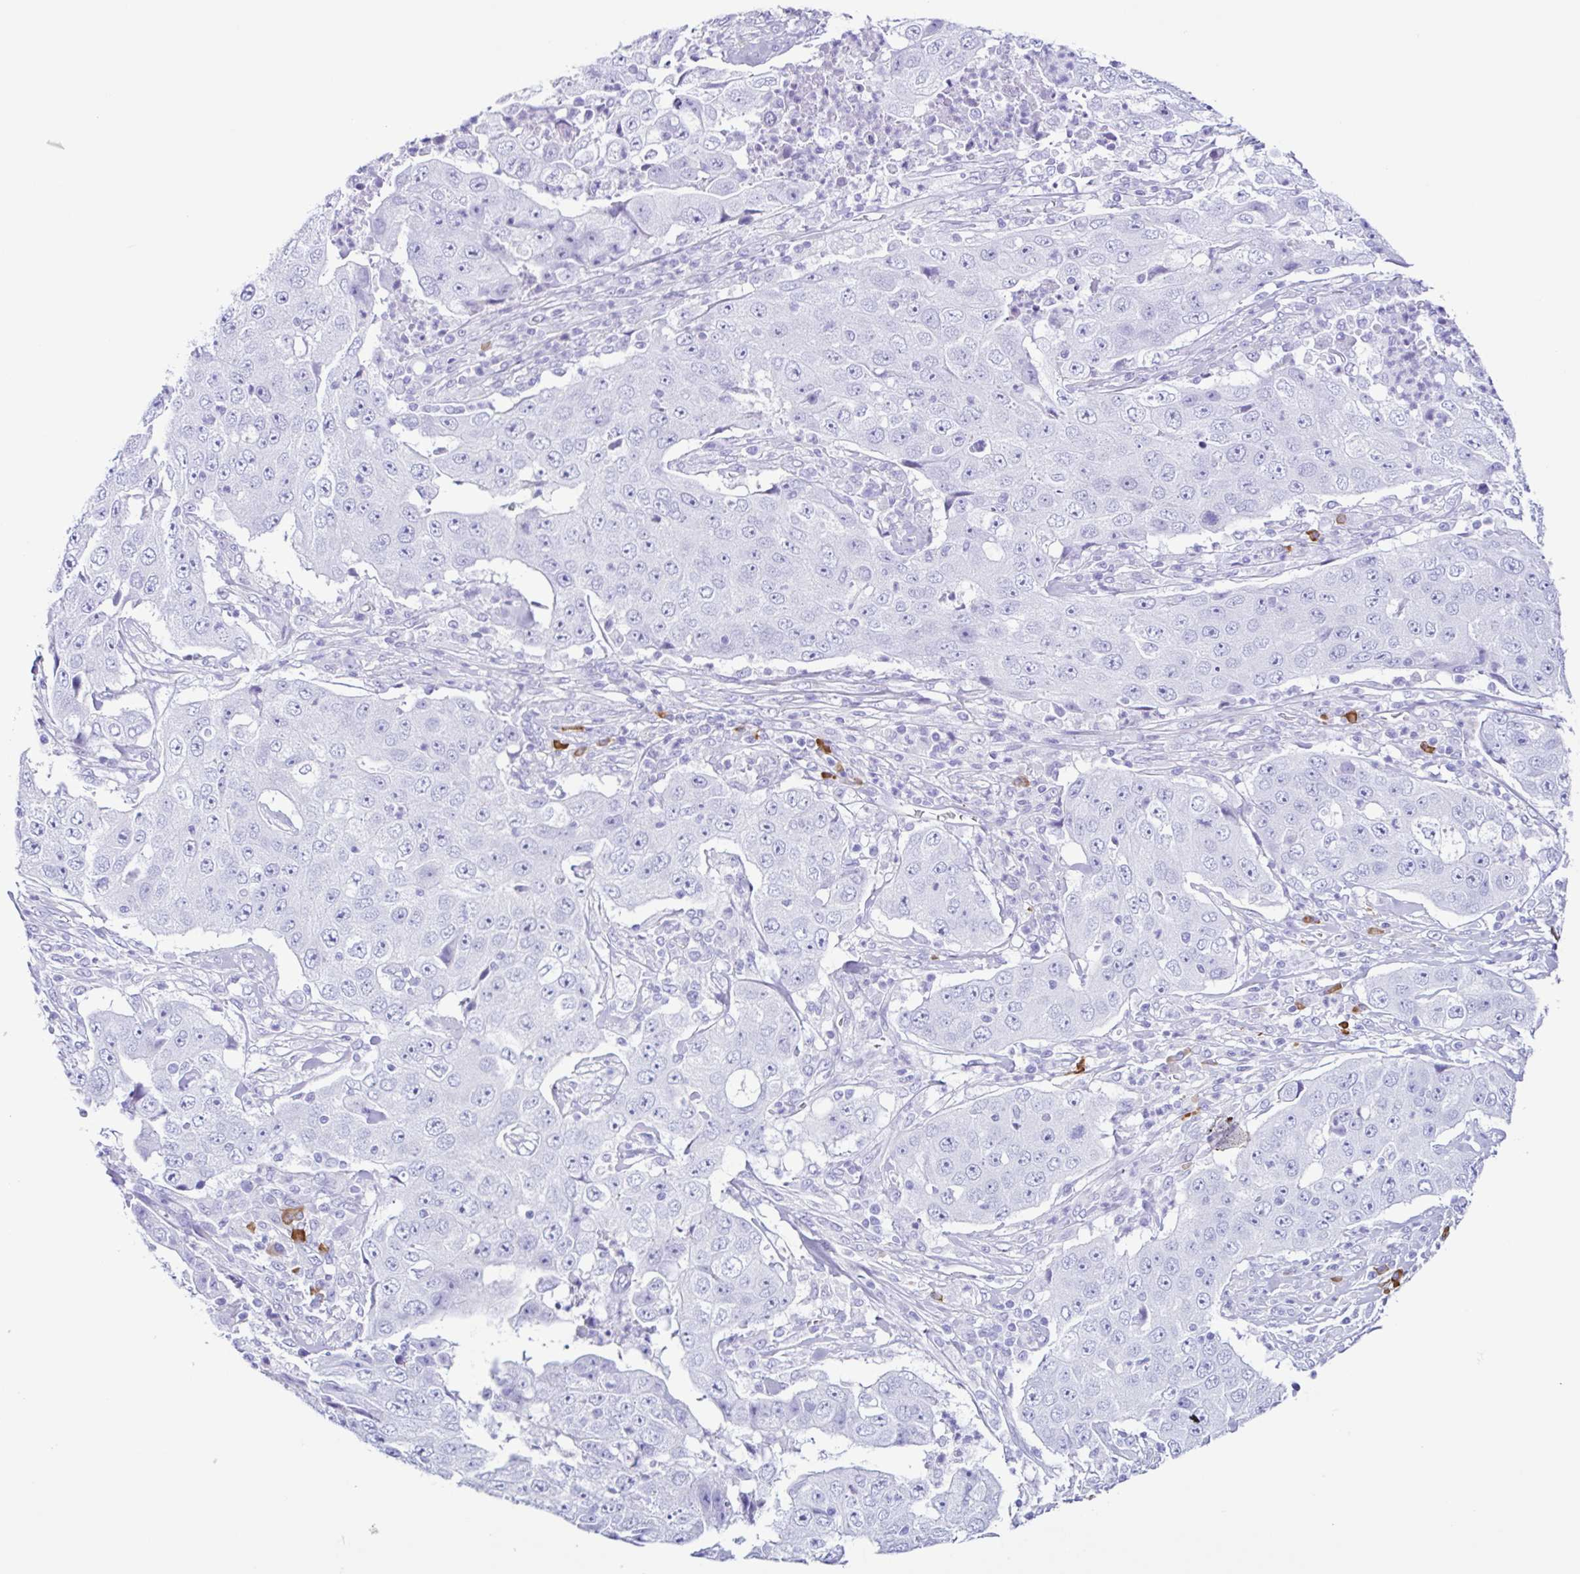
{"staining": {"intensity": "negative", "quantity": "none", "location": "none"}, "tissue": "lung cancer", "cell_type": "Tumor cells", "image_type": "cancer", "snomed": [{"axis": "morphology", "description": "Squamous cell carcinoma, NOS"}, {"axis": "topography", "description": "Lung"}], "caption": "Tumor cells are negative for brown protein staining in squamous cell carcinoma (lung).", "gene": "PIGF", "patient": {"sex": "male", "age": 64}}